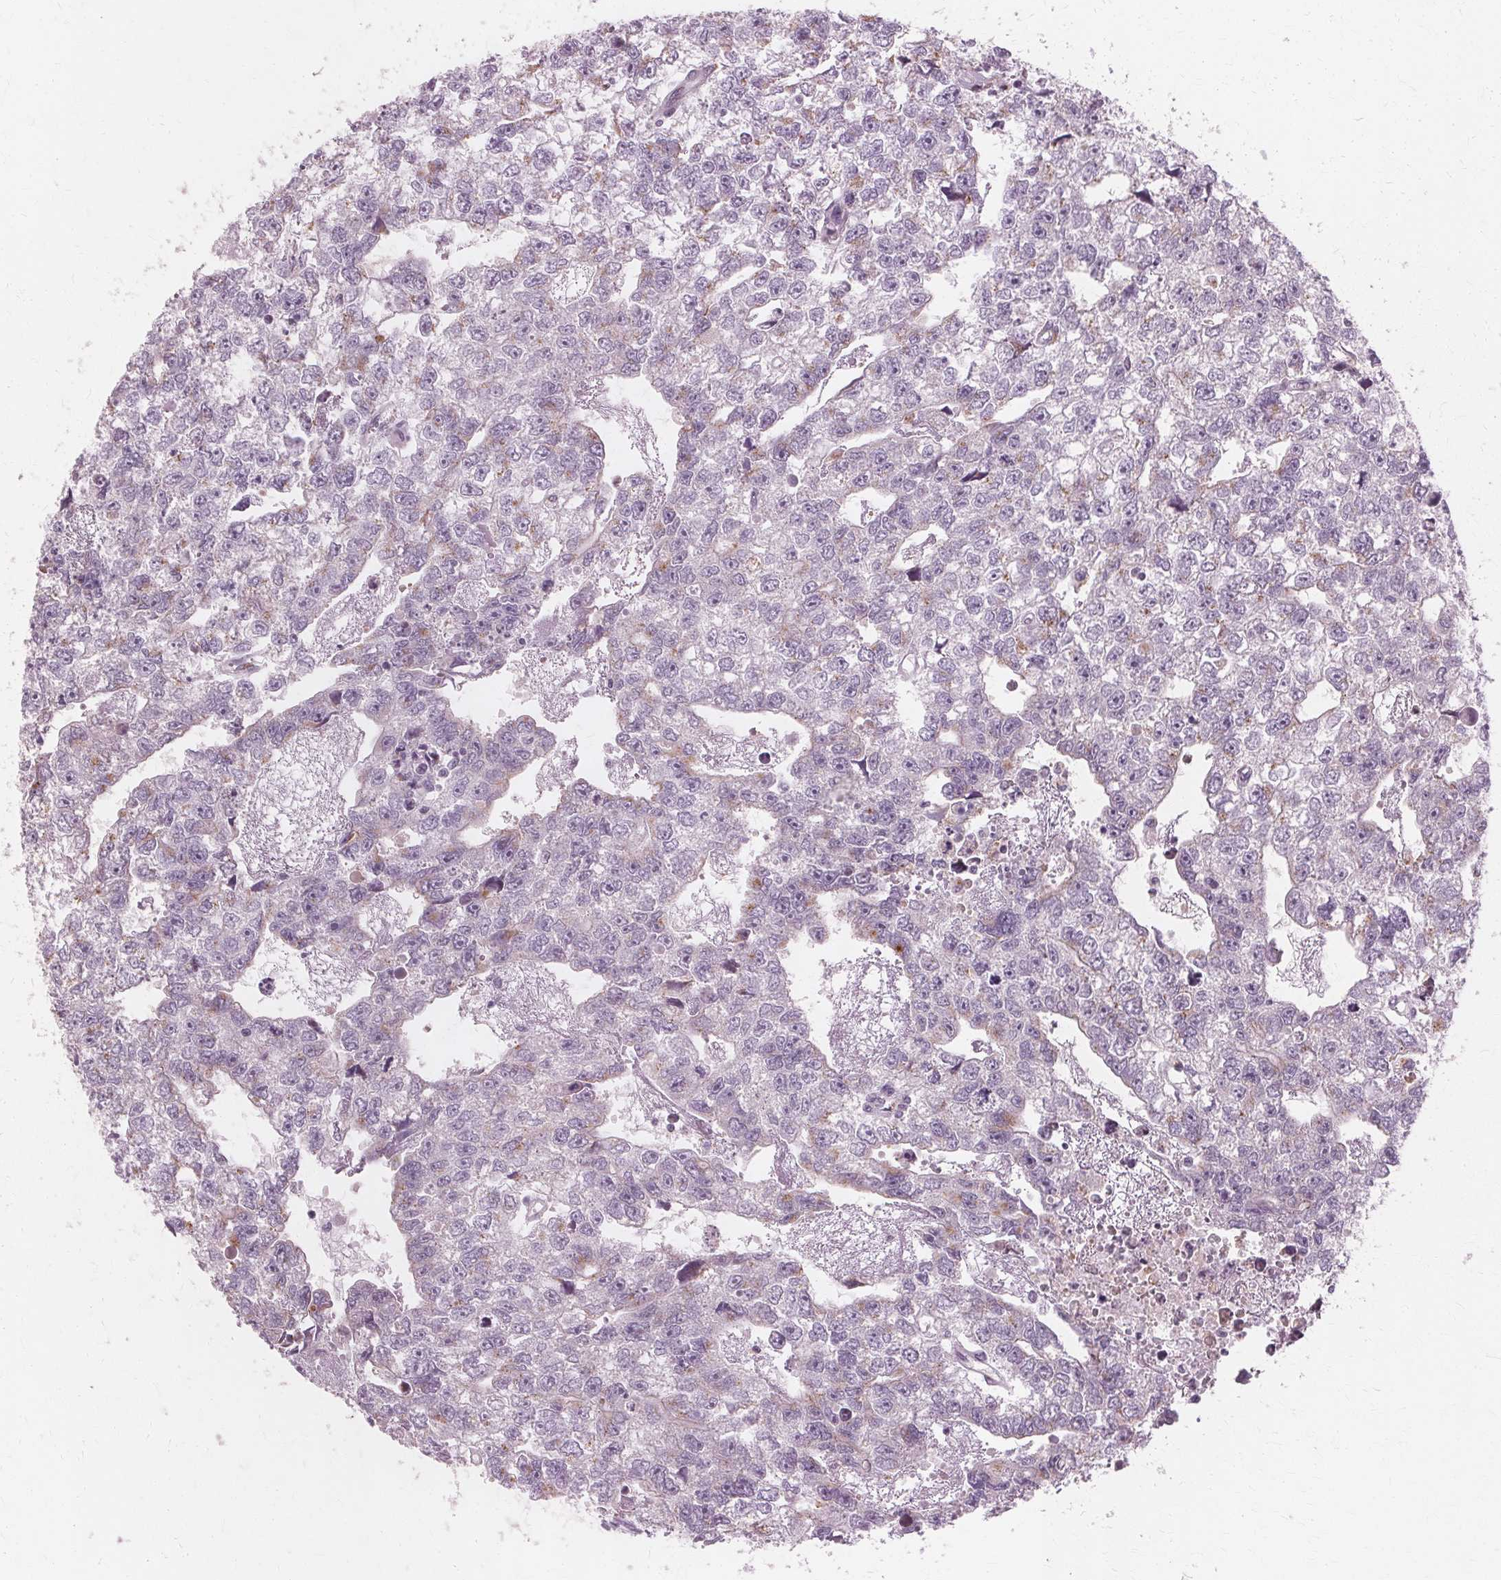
{"staining": {"intensity": "weak", "quantity": "25%-75%", "location": "cytoplasmic/membranous"}, "tissue": "testis cancer", "cell_type": "Tumor cells", "image_type": "cancer", "snomed": [{"axis": "morphology", "description": "Carcinoma, Embryonal, NOS"}, {"axis": "morphology", "description": "Teratoma, malignant, NOS"}, {"axis": "topography", "description": "Testis"}], "caption": "Immunohistochemical staining of teratoma (malignant) (testis) exhibits low levels of weak cytoplasmic/membranous protein staining in approximately 25%-75% of tumor cells.", "gene": "DNASE2", "patient": {"sex": "male", "age": 44}}